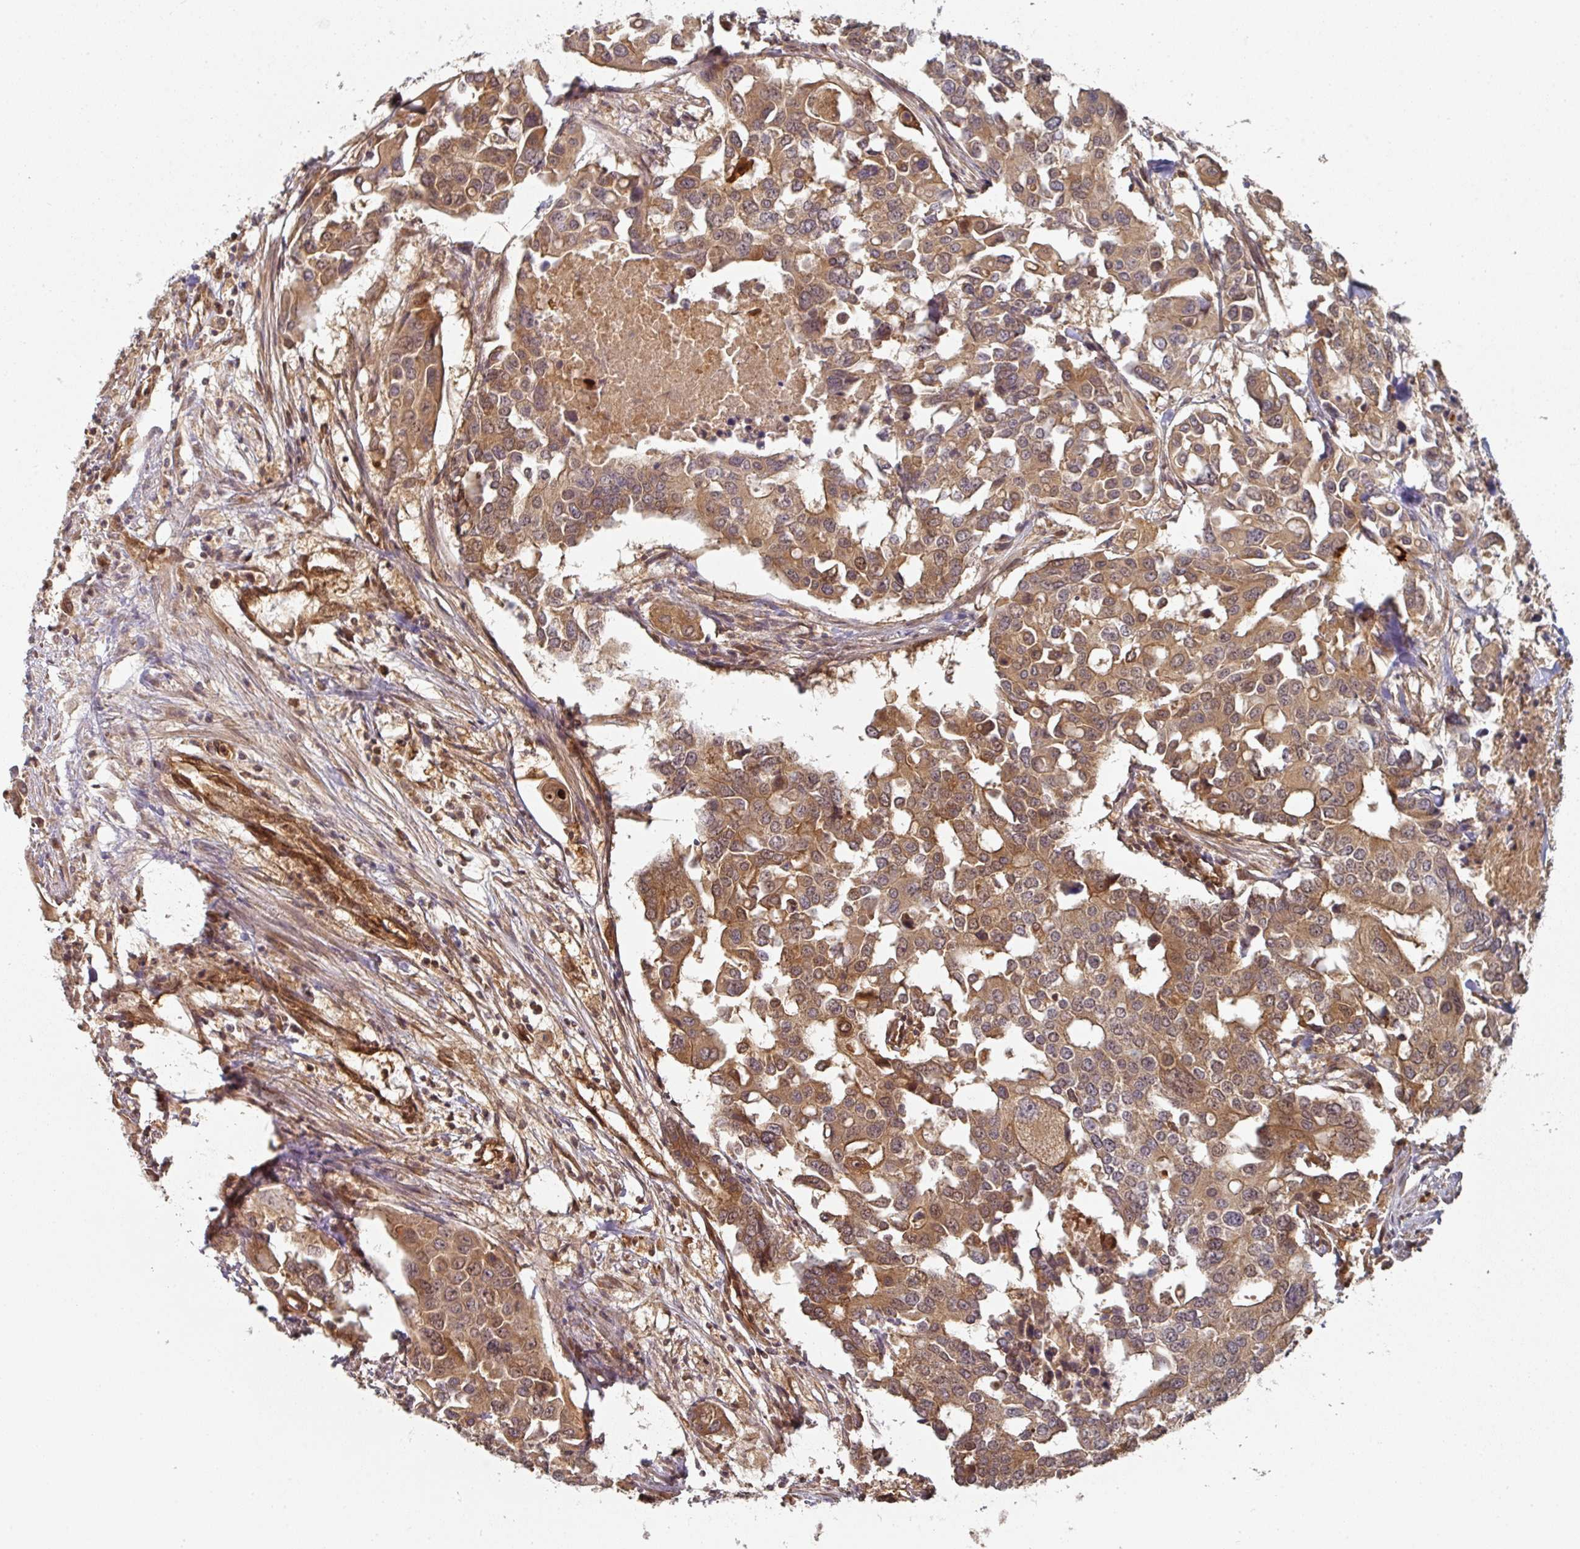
{"staining": {"intensity": "moderate", "quantity": ">75%", "location": "cytoplasmic/membranous"}, "tissue": "colorectal cancer", "cell_type": "Tumor cells", "image_type": "cancer", "snomed": [{"axis": "morphology", "description": "Adenocarcinoma, NOS"}, {"axis": "topography", "description": "Colon"}], "caption": "Colorectal cancer (adenocarcinoma) tissue shows moderate cytoplasmic/membranous staining in approximately >75% of tumor cells, visualized by immunohistochemistry.", "gene": "EIF4EBP2", "patient": {"sex": "male", "age": 77}}